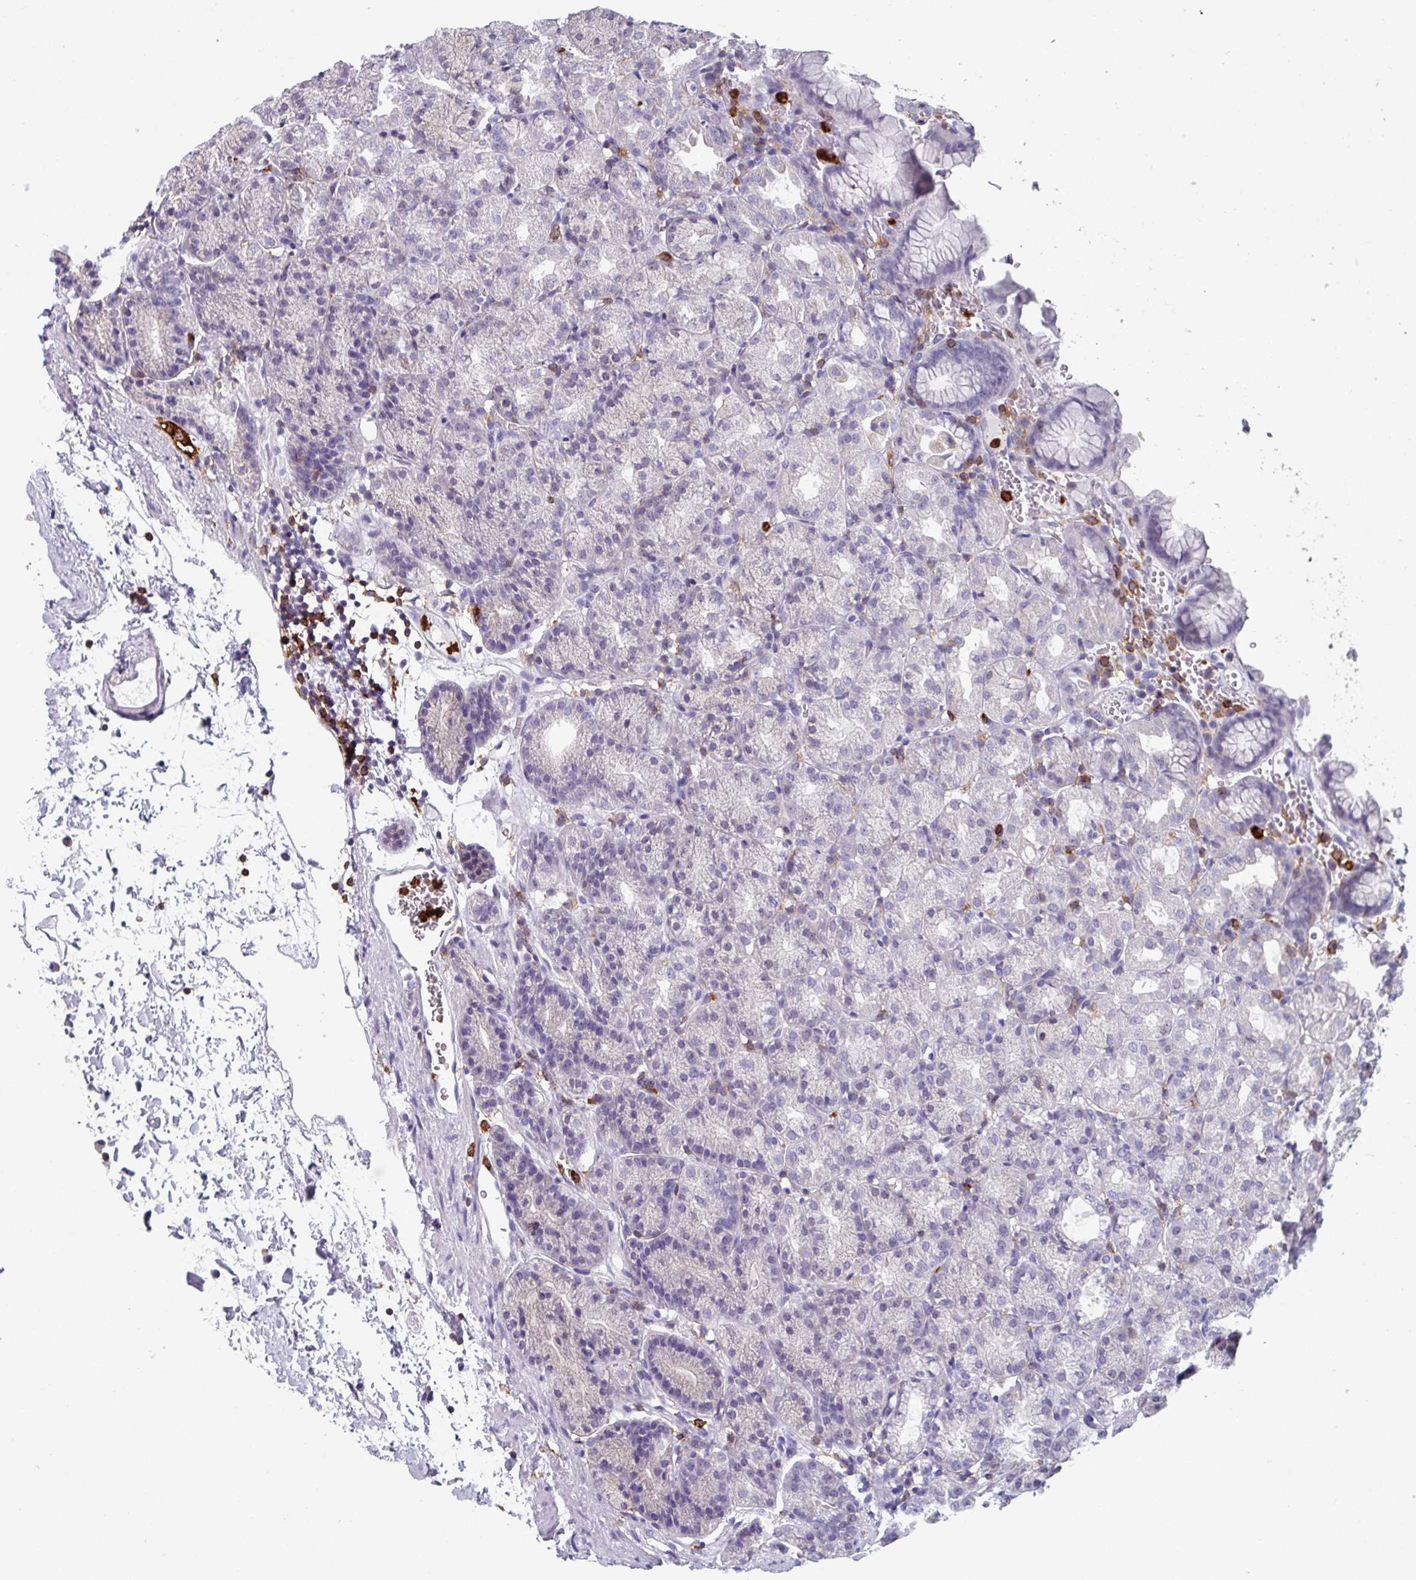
{"staining": {"intensity": "negative", "quantity": "none", "location": "none"}, "tissue": "stomach", "cell_type": "Glandular cells", "image_type": "normal", "snomed": [{"axis": "morphology", "description": "Normal tissue, NOS"}, {"axis": "topography", "description": "Stomach, upper"}], "caption": "A photomicrograph of human stomach is negative for staining in glandular cells.", "gene": "EXOSC5", "patient": {"sex": "female", "age": 81}}